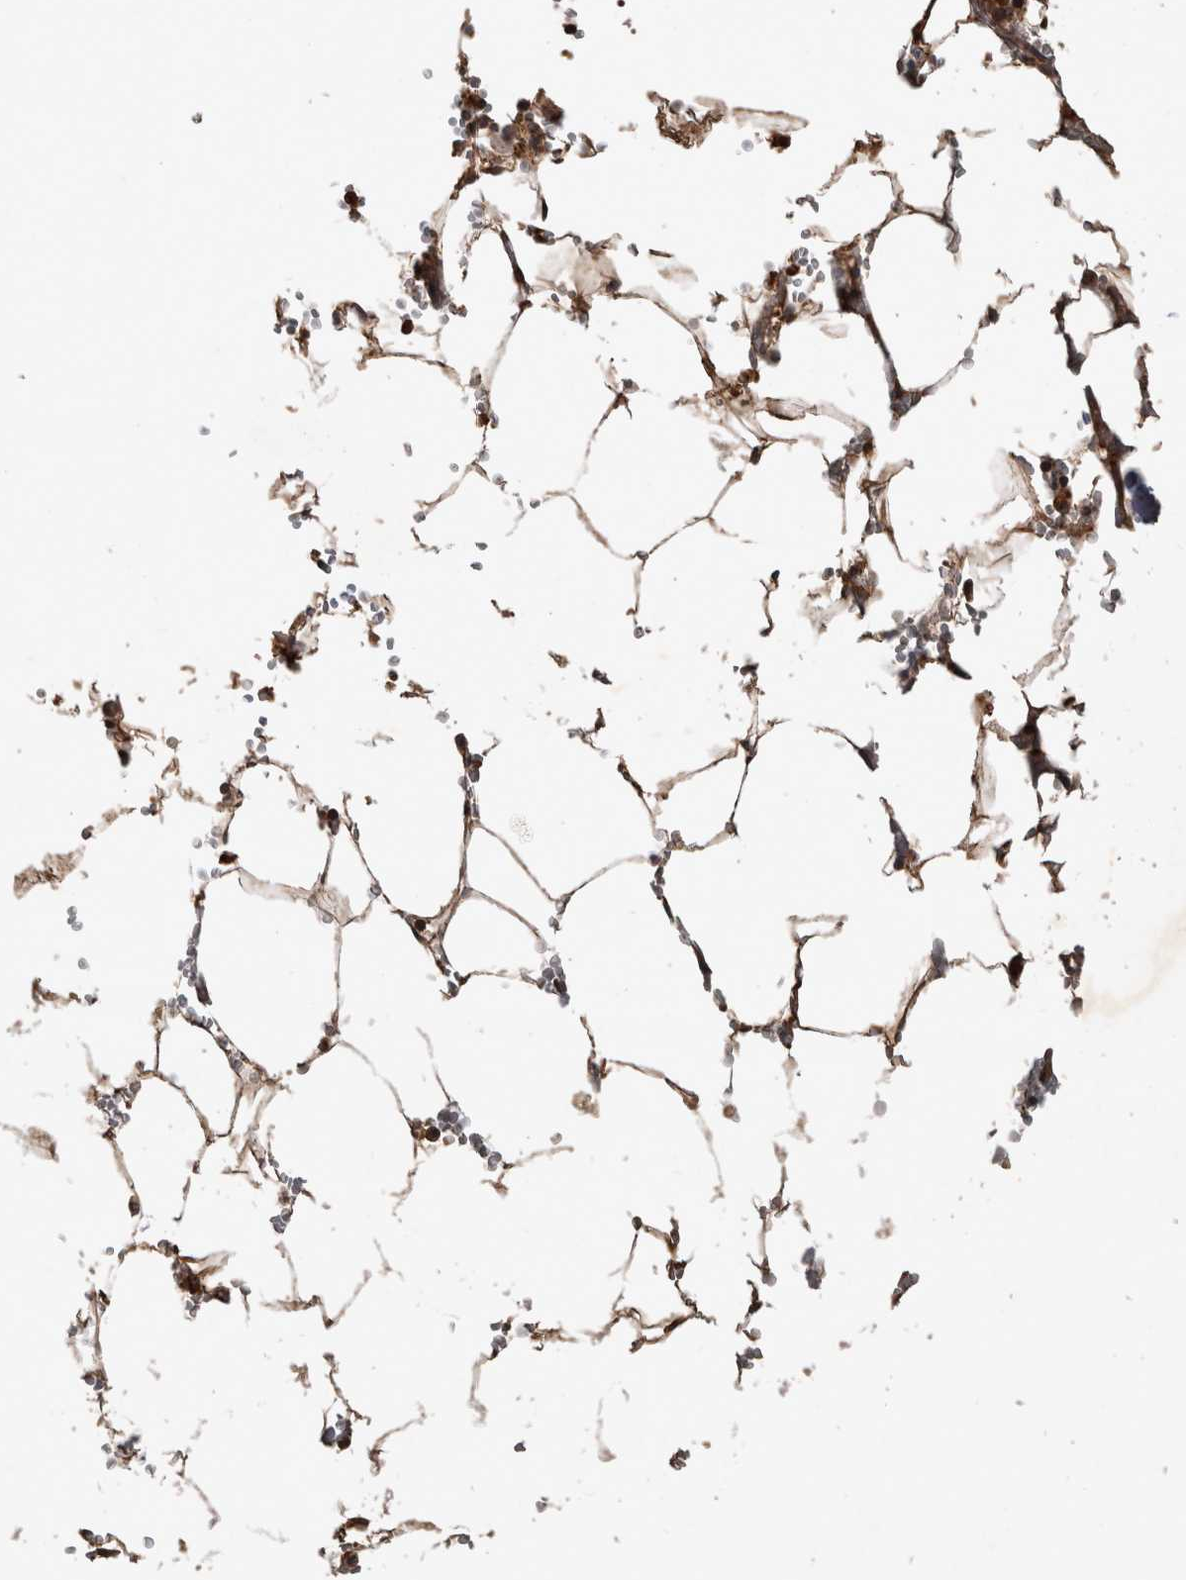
{"staining": {"intensity": "moderate", "quantity": ">75%", "location": "cytoplasmic/membranous"}, "tissue": "bone marrow", "cell_type": "Hematopoietic cells", "image_type": "normal", "snomed": [{"axis": "morphology", "description": "Normal tissue, NOS"}, {"axis": "topography", "description": "Bone marrow"}], "caption": "Immunohistochemical staining of unremarkable bone marrow demonstrates medium levels of moderate cytoplasmic/membranous staining in about >75% of hematopoietic cells. The protein is stained brown, and the nuclei are stained in blue (DAB IHC with brightfield microscopy, high magnification).", "gene": "TRMT61B", "patient": {"sex": "male", "age": 70}}